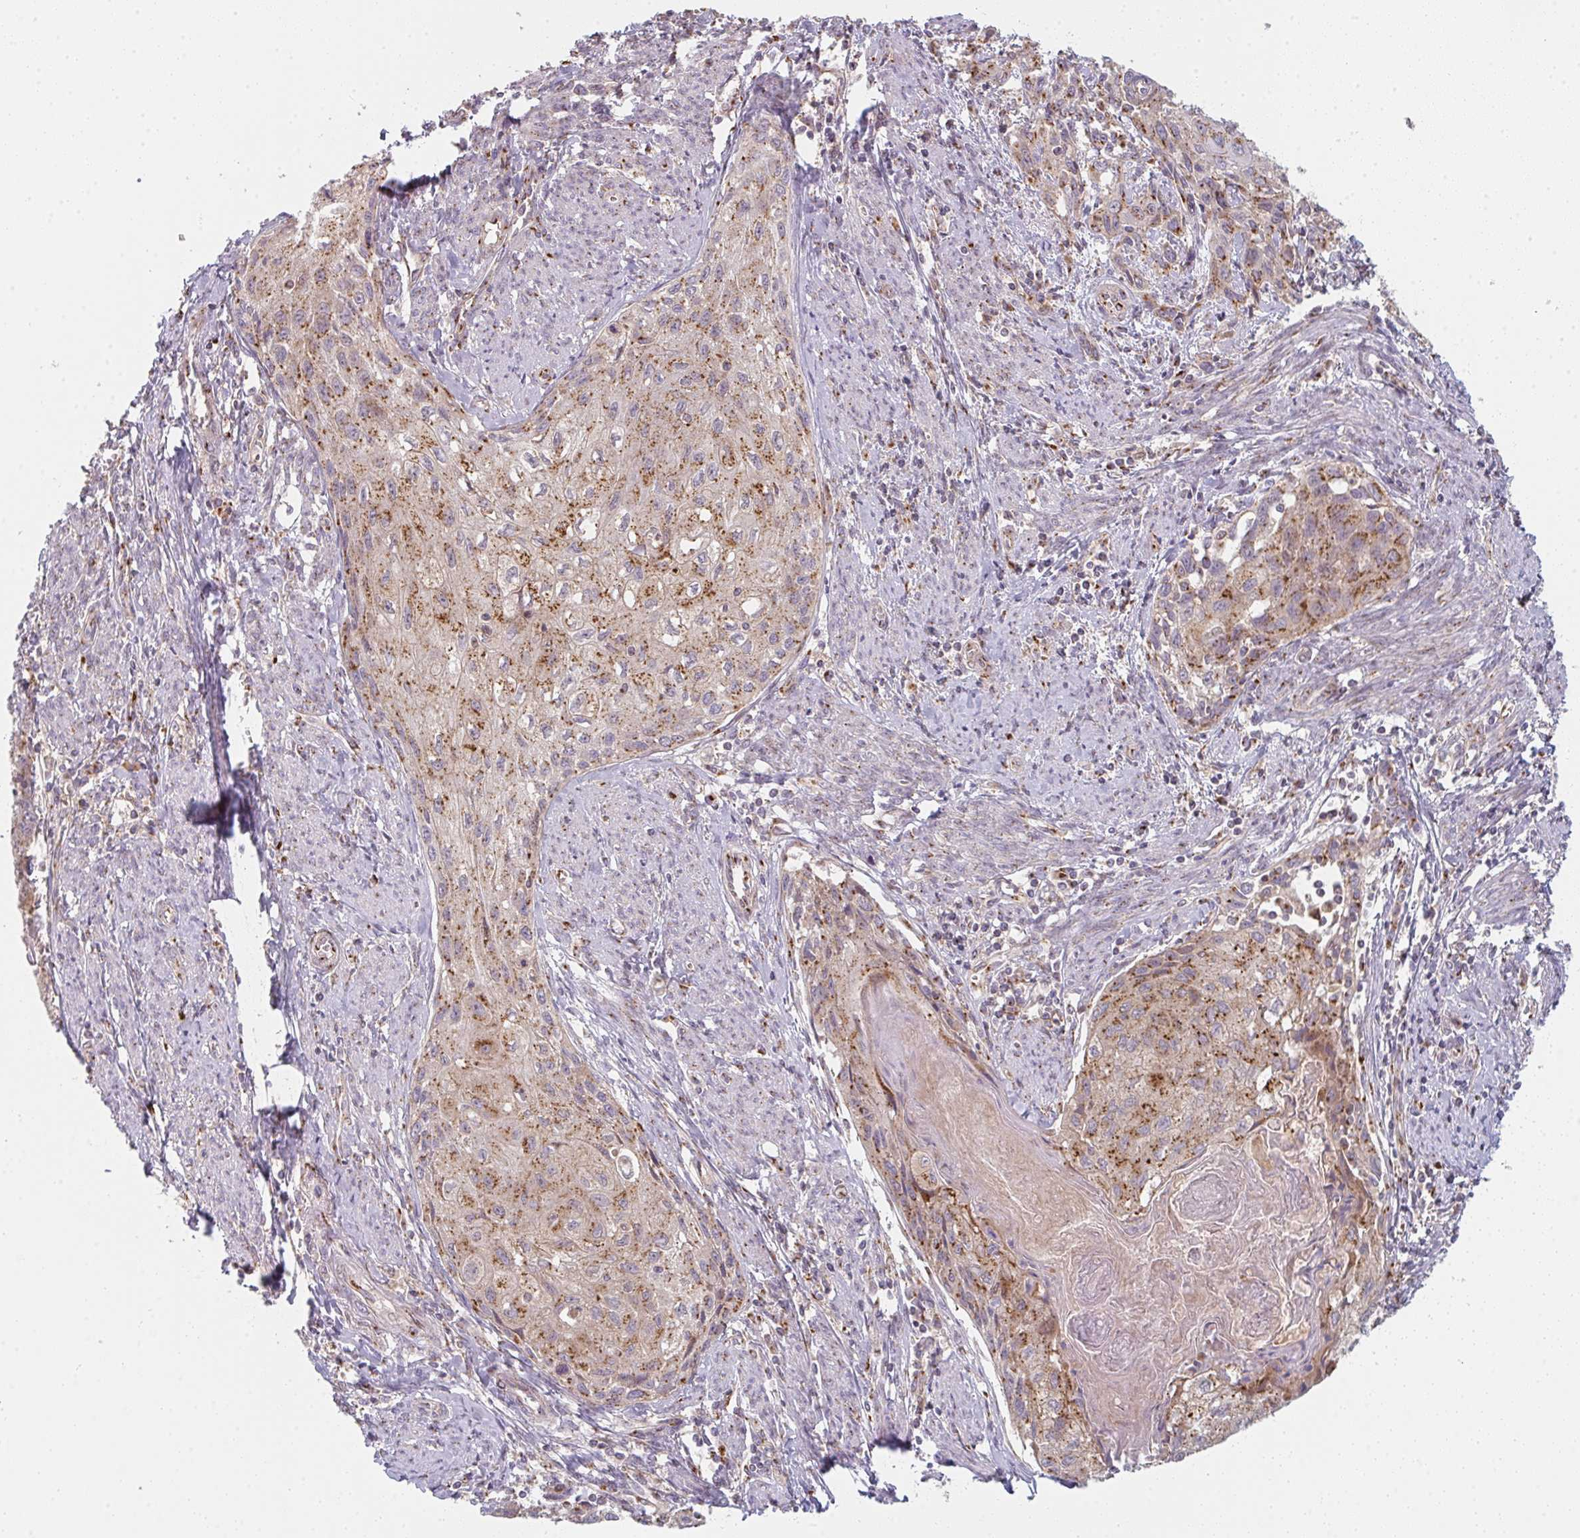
{"staining": {"intensity": "moderate", "quantity": "25%-75%", "location": "cytoplasmic/membranous"}, "tissue": "cervical cancer", "cell_type": "Tumor cells", "image_type": "cancer", "snomed": [{"axis": "morphology", "description": "Squamous cell carcinoma, NOS"}, {"axis": "topography", "description": "Cervix"}], "caption": "Immunohistochemical staining of human cervical cancer shows medium levels of moderate cytoplasmic/membranous protein expression in approximately 25%-75% of tumor cells.", "gene": "GVQW3", "patient": {"sex": "female", "age": 67}}